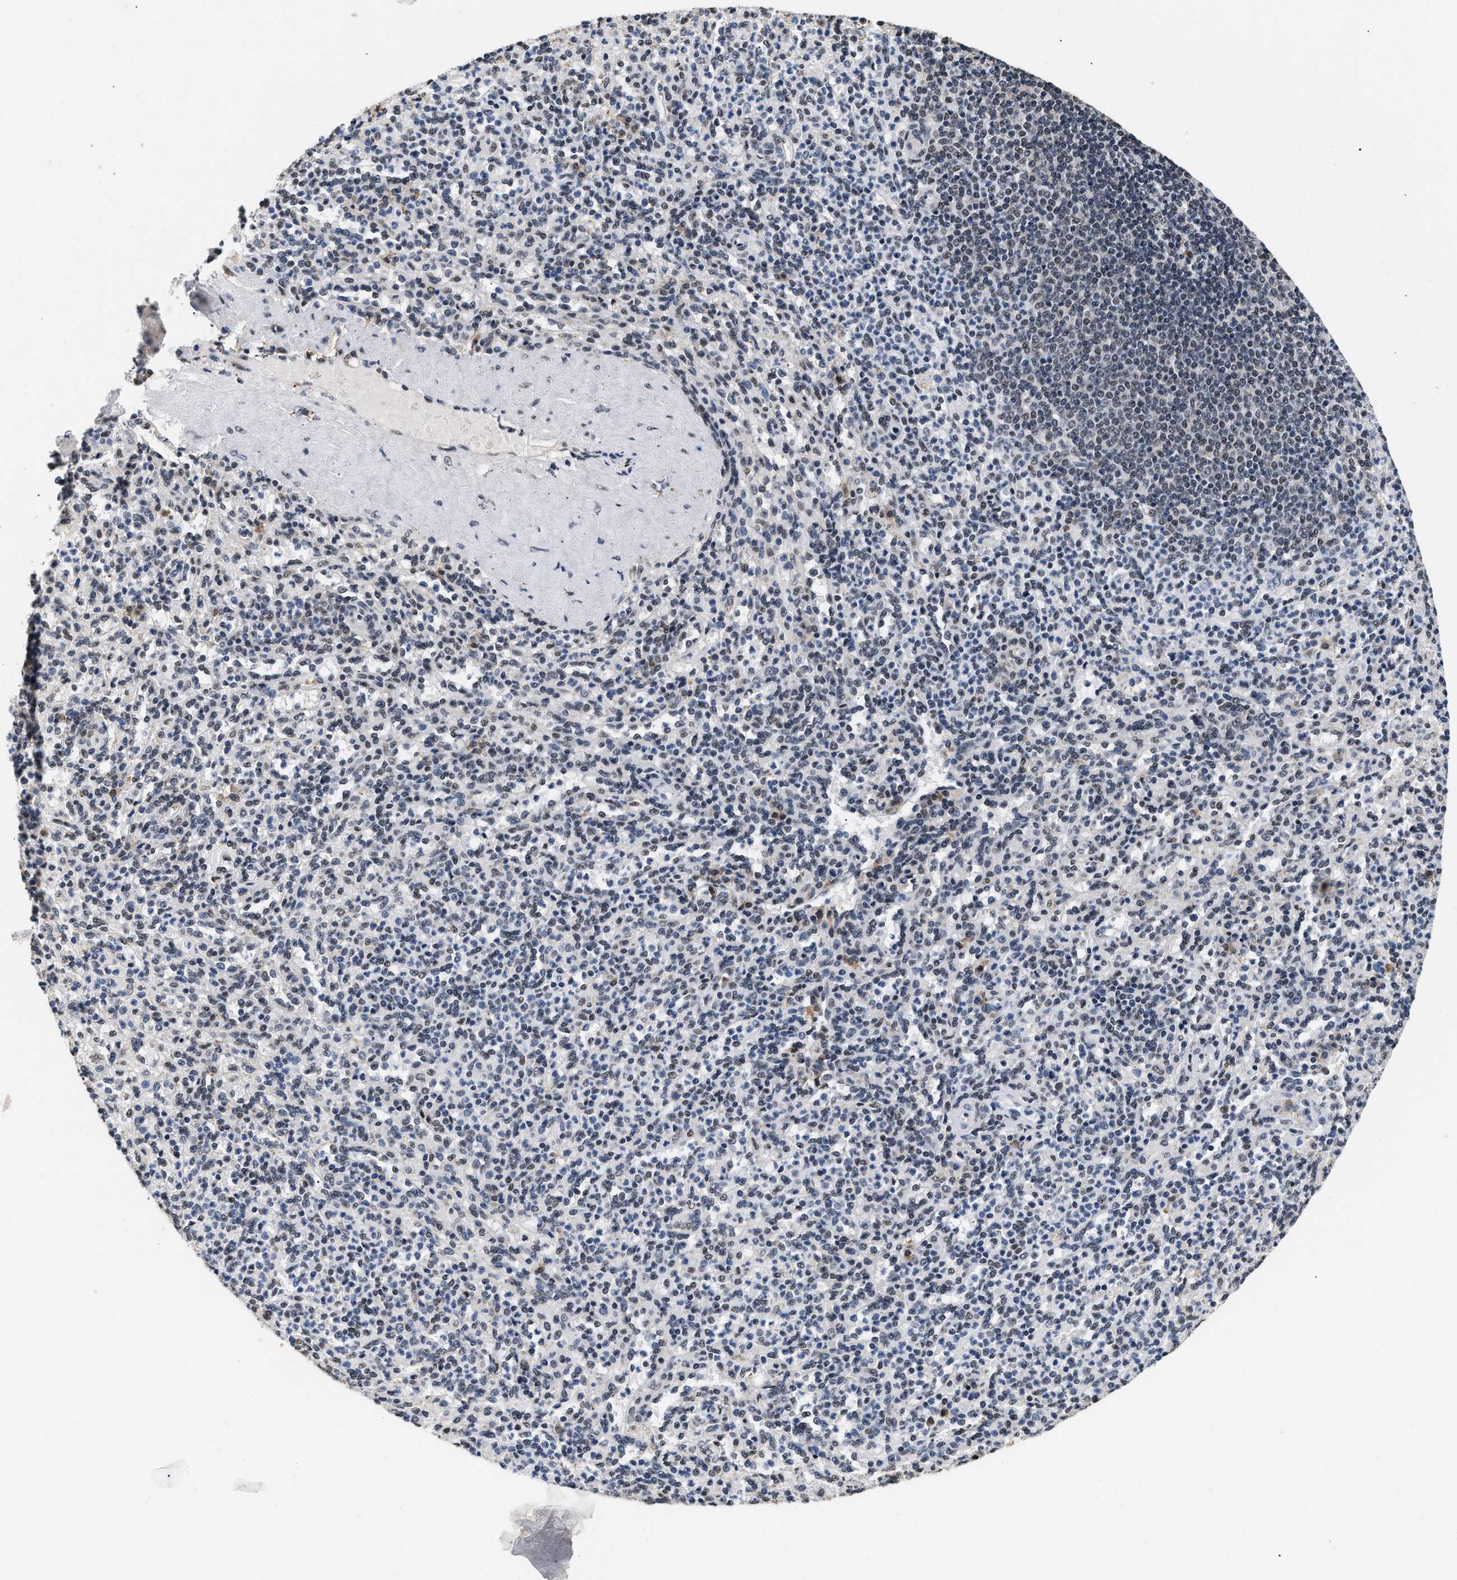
{"staining": {"intensity": "weak", "quantity": "<25%", "location": "nuclear"}, "tissue": "spleen", "cell_type": "Cells in red pulp", "image_type": "normal", "snomed": [{"axis": "morphology", "description": "Normal tissue, NOS"}, {"axis": "topography", "description": "Spleen"}], "caption": "This photomicrograph is of normal spleen stained with IHC to label a protein in brown with the nuclei are counter-stained blue. There is no expression in cells in red pulp. (DAB IHC, high magnification).", "gene": "THOC1", "patient": {"sex": "male", "age": 36}}